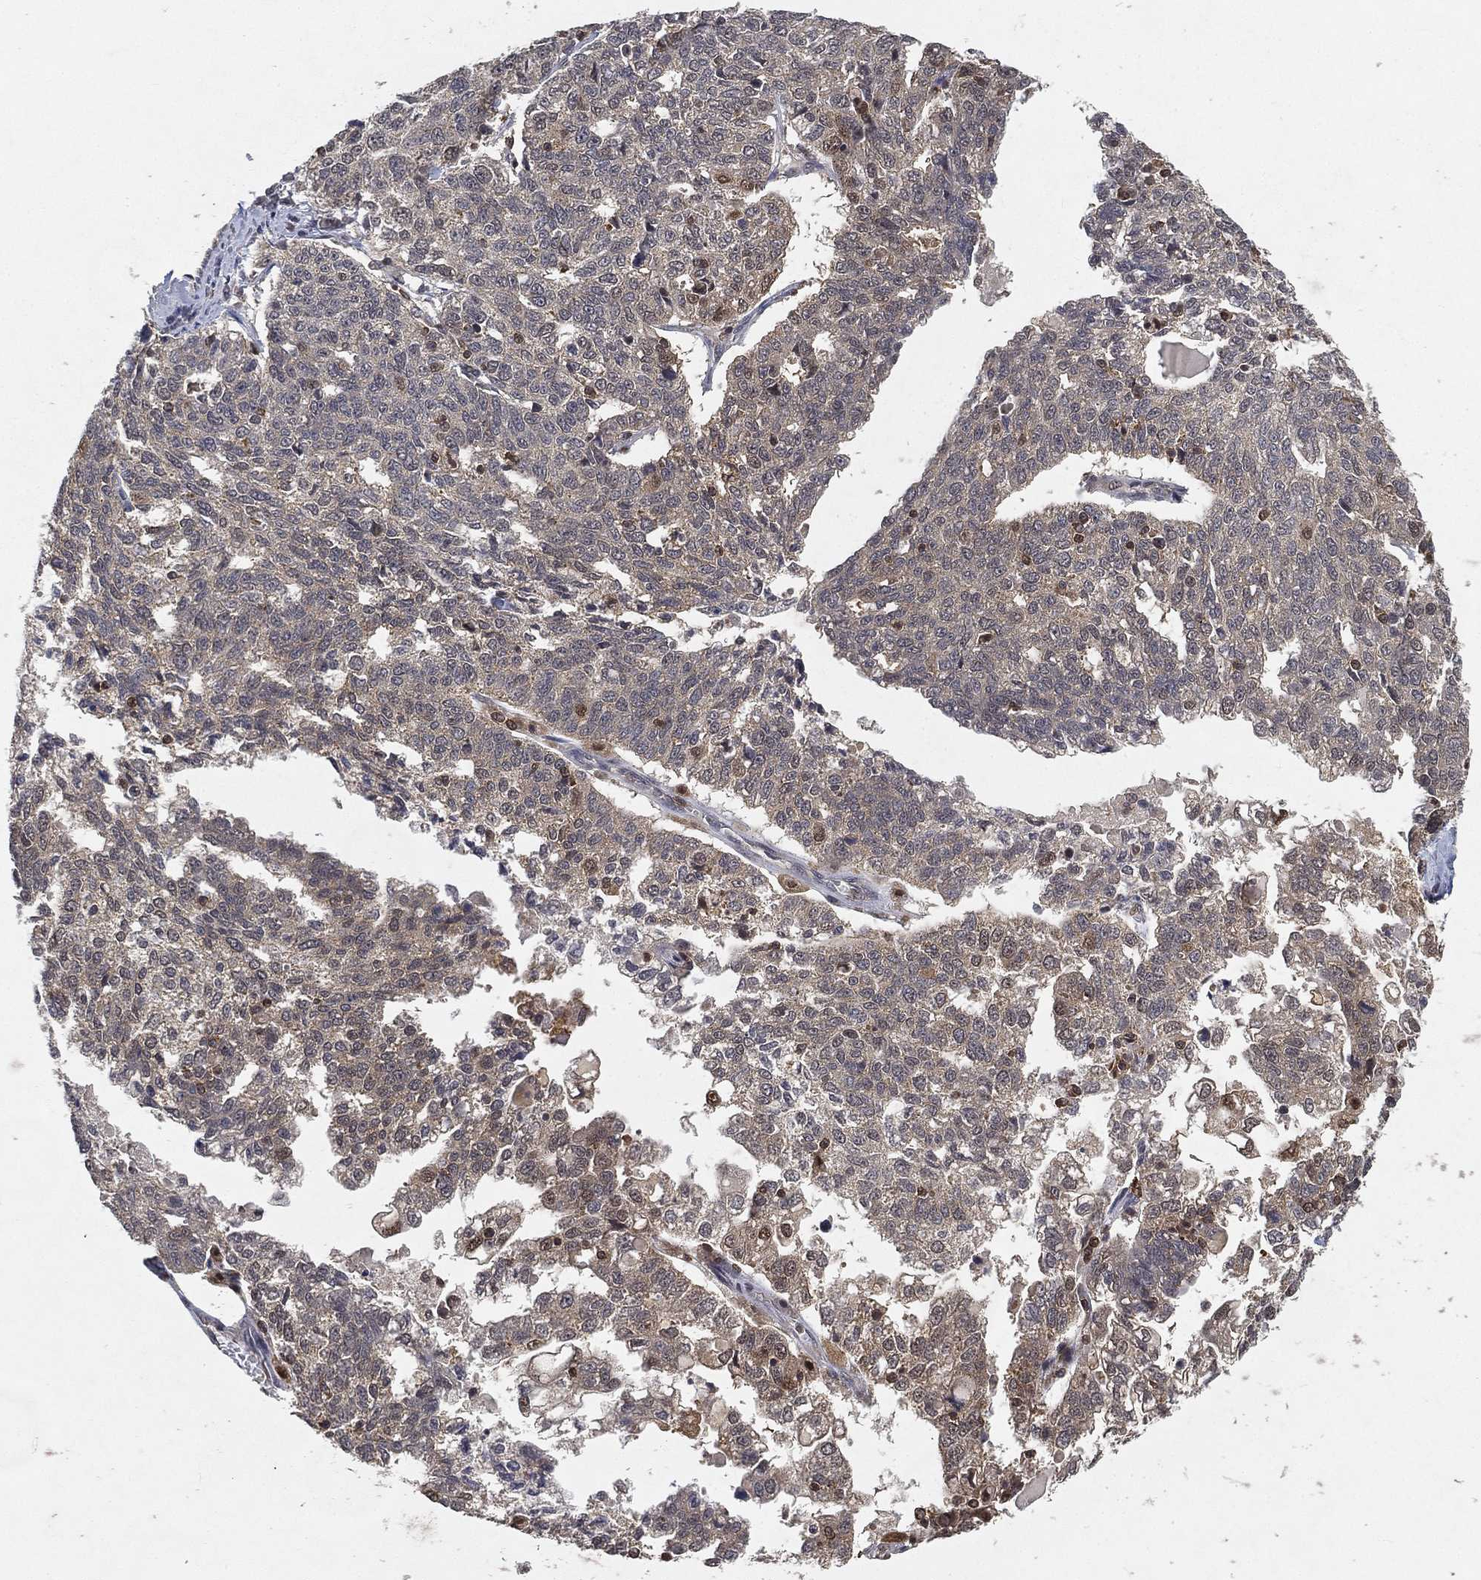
{"staining": {"intensity": "negative", "quantity": "none", "location": "none"}, "tissue": "ovarian cancer", "cell_type": "Tumor cells", "image_type": "cancer", "snomed": [{"axis": "morphology", "description": "Cystadenocarcinoma, serous, NOS"}, {"axis": "topography", "description": "Ovary"}], "caption": "High magnification brightfield microscopy of ovarian serous cystadenocarcinoma stained with DAB (3,3'-diaminobenzidine) (brown) and counterstained with hematoxylin (blue): tumor cells show no significant positivity.", "gene": "WDR26", "patient": {"sex": "female", "age": 71}}